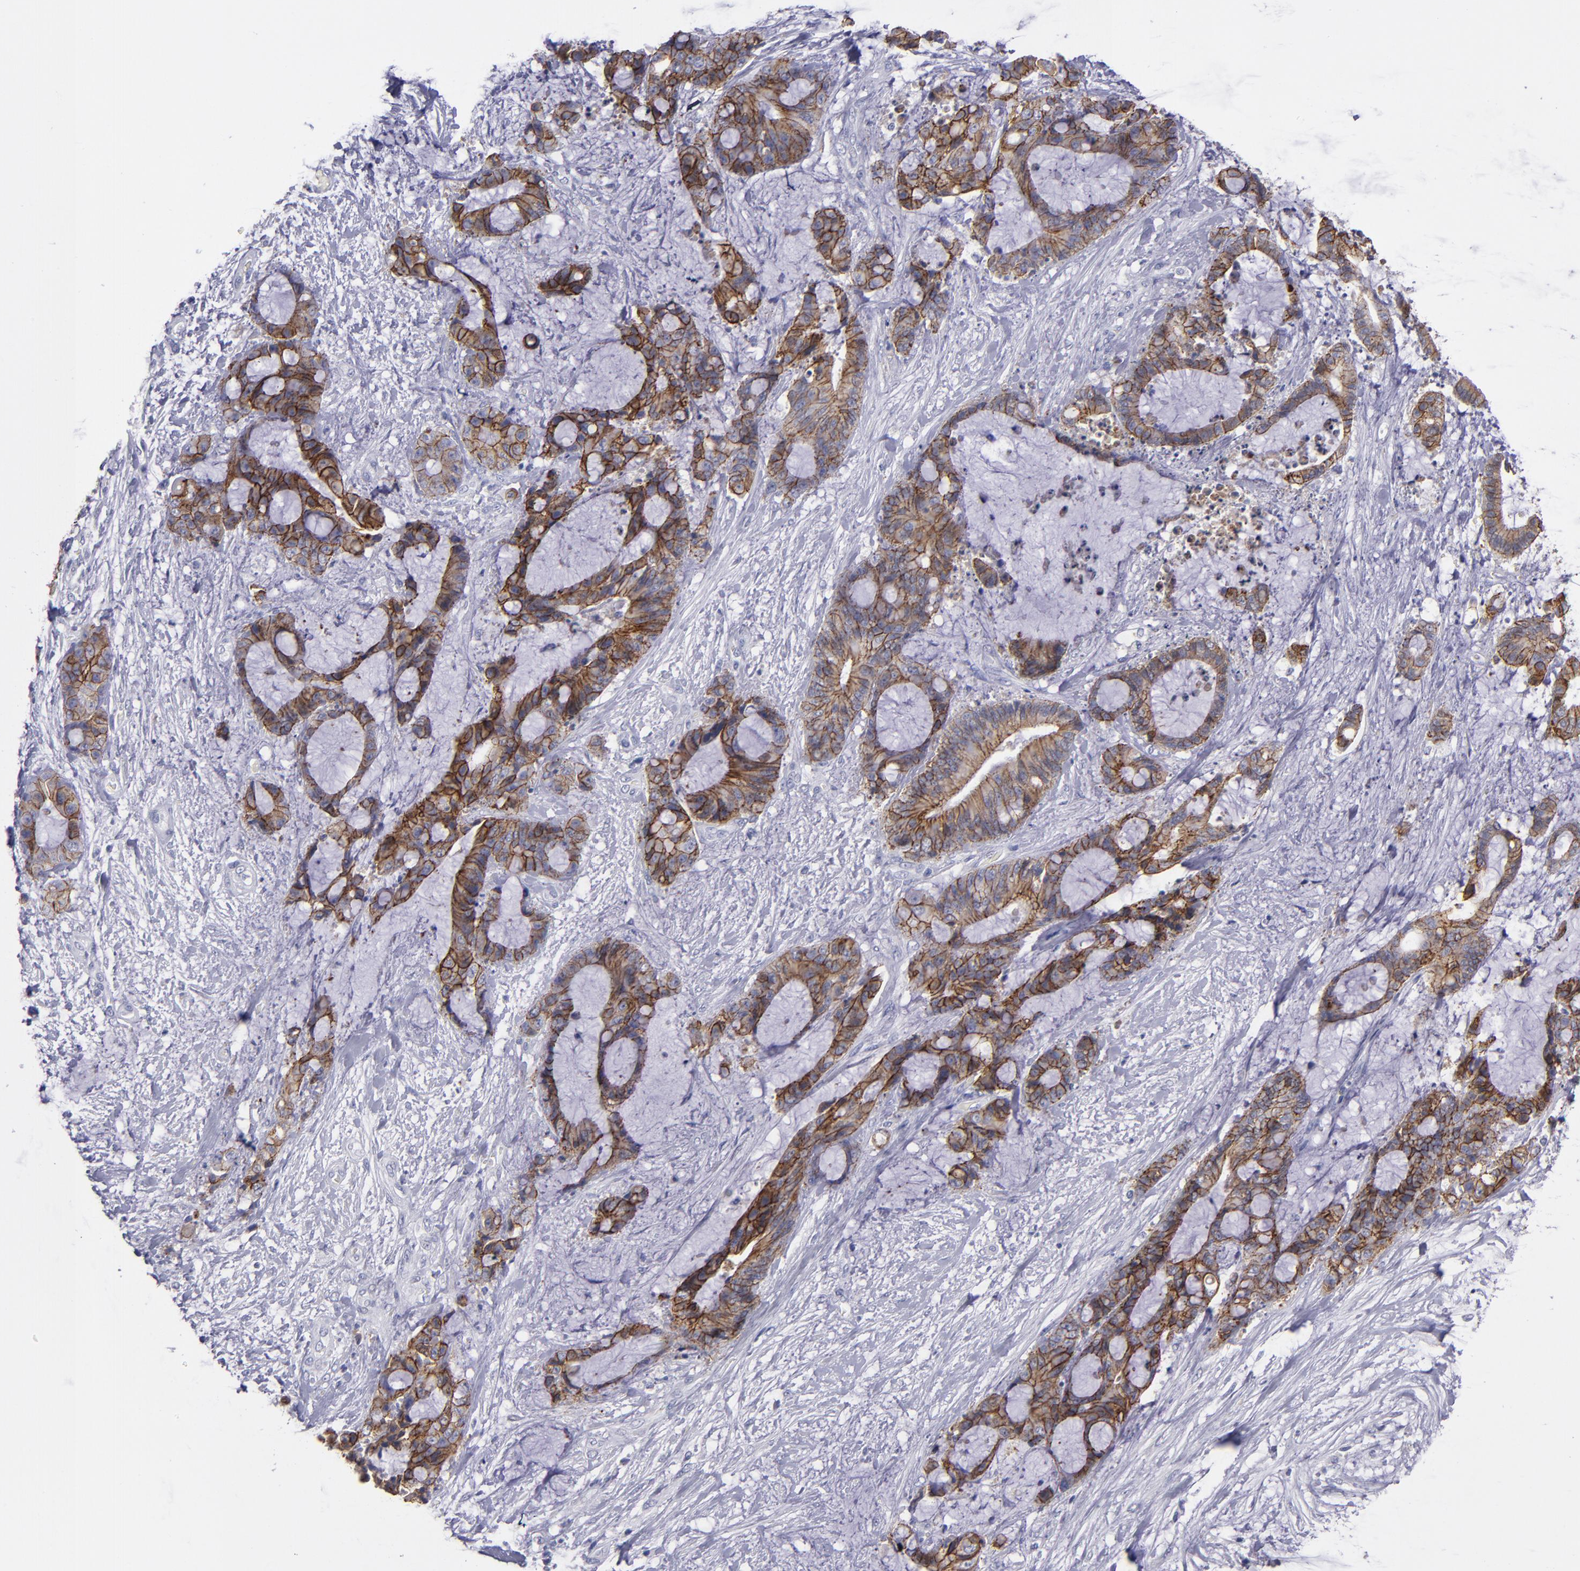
{"staining": {"intensity": "strong", "quantity": ">75%", "location": "cytoplasmic/membranous"}, "tissue": "liver cancer", "cell_type": "Tumor cells", "image_type": "cancer", "snomed": [{"axis": "morphology", "description": "Cholangiocarcinoma"}, {"axis": "topography", "description": "Liver"}], "caption": "Immunohistochemical staining of human cholangiocarcinoma (liver) demonstrates strong cytoplasmic/membranous protein staining in about >75% of tumor cells.", "gene": "CDH3", "patient": {"sex": "female", "age": 73}}